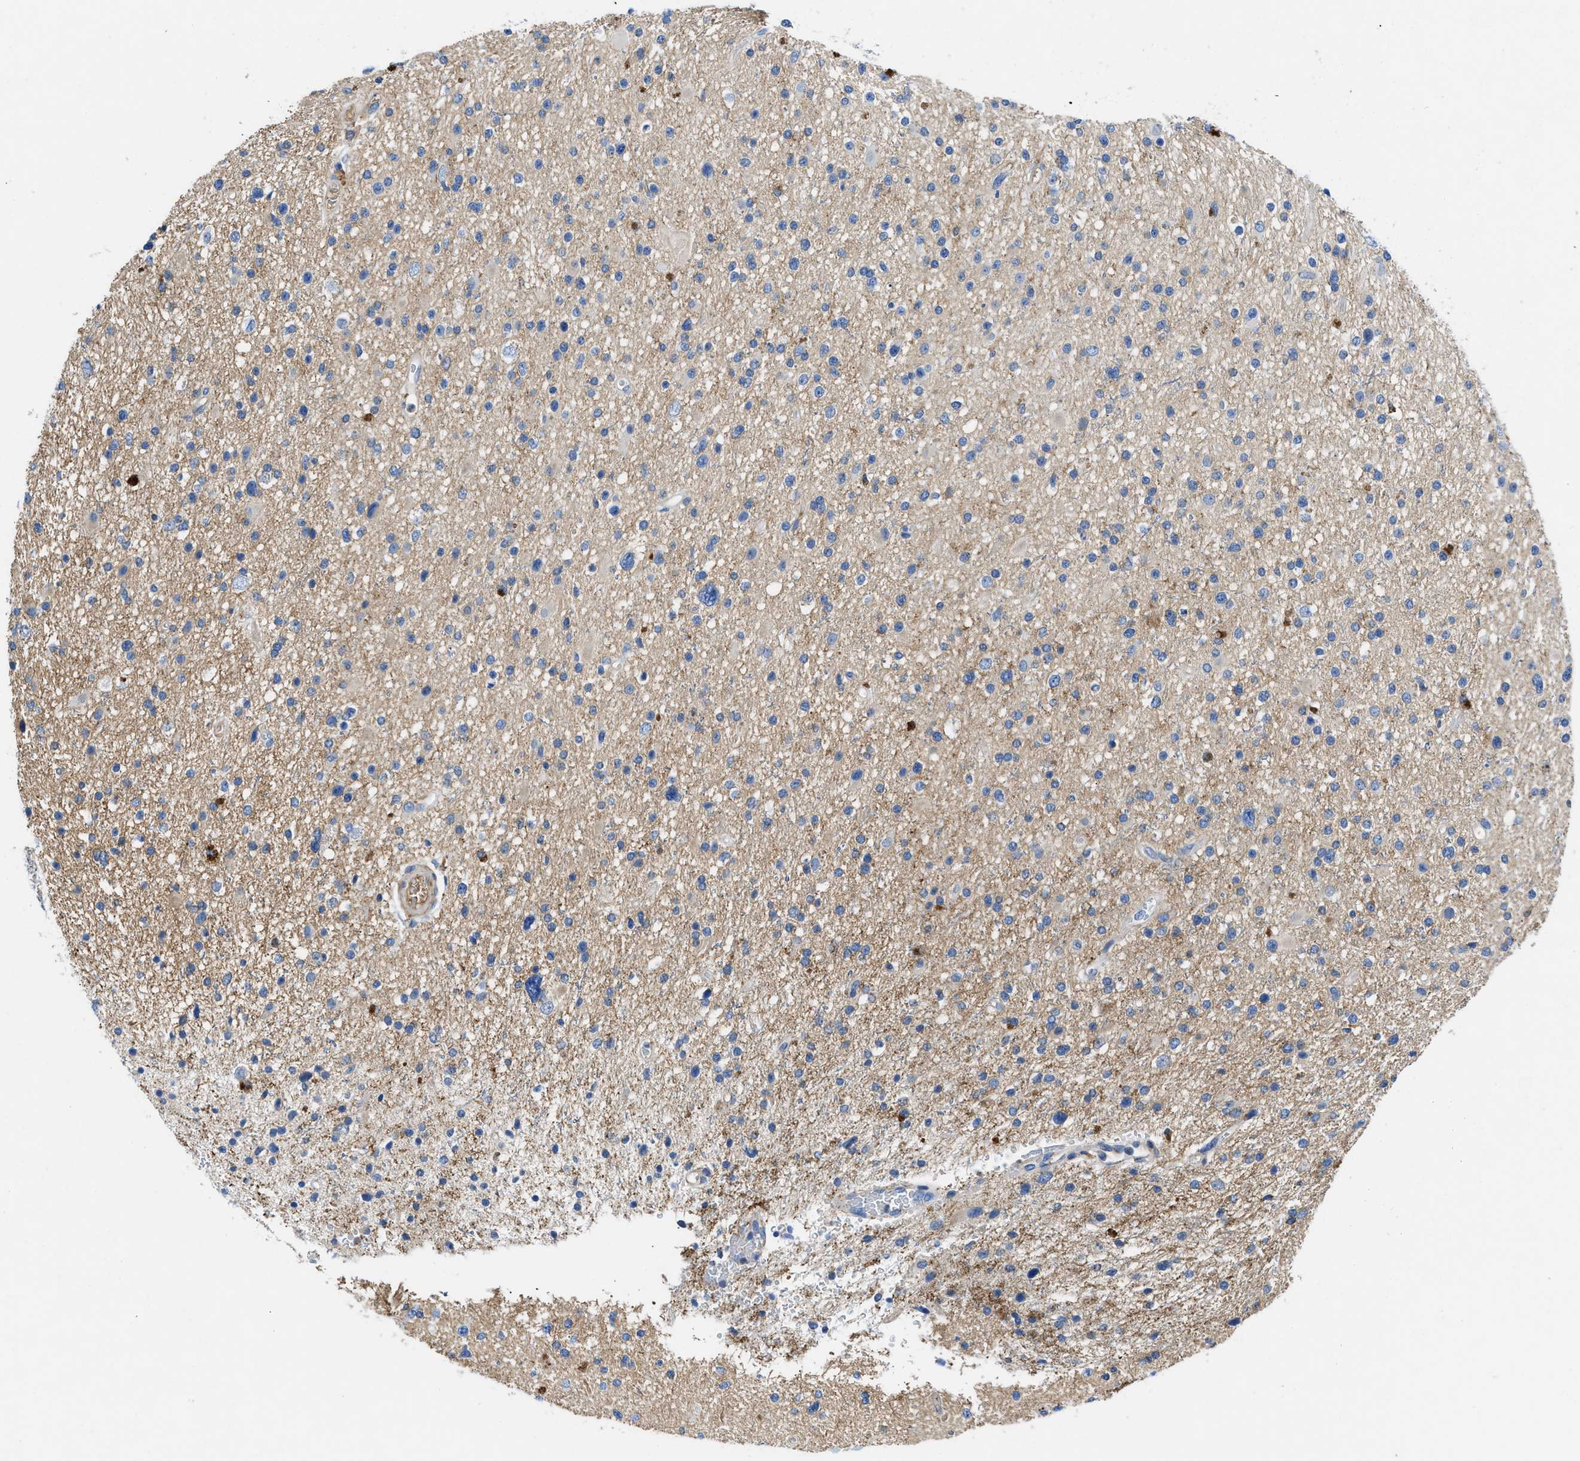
{"staining": {"intensity": "negative", "quantity": "none", "location": "none"}, "tissue": "glioma", "cell_type": "Tumor cells", "image_type": "cancer", "snomed": [{"axis": "morphology", "description": "Glioma, malignant, High grade"}, {"axis": "topography", "description": "Brain"}], "caption": "Immunohistochemistry histopathology image of glioma stained for a protein (brown), which displays no staining in tumor cells. (DAB immunohistochemistry with hematoxylin counter stain).", "gene": "ATP6V0D1", "patient": {"sex": "male", "age": 33}}